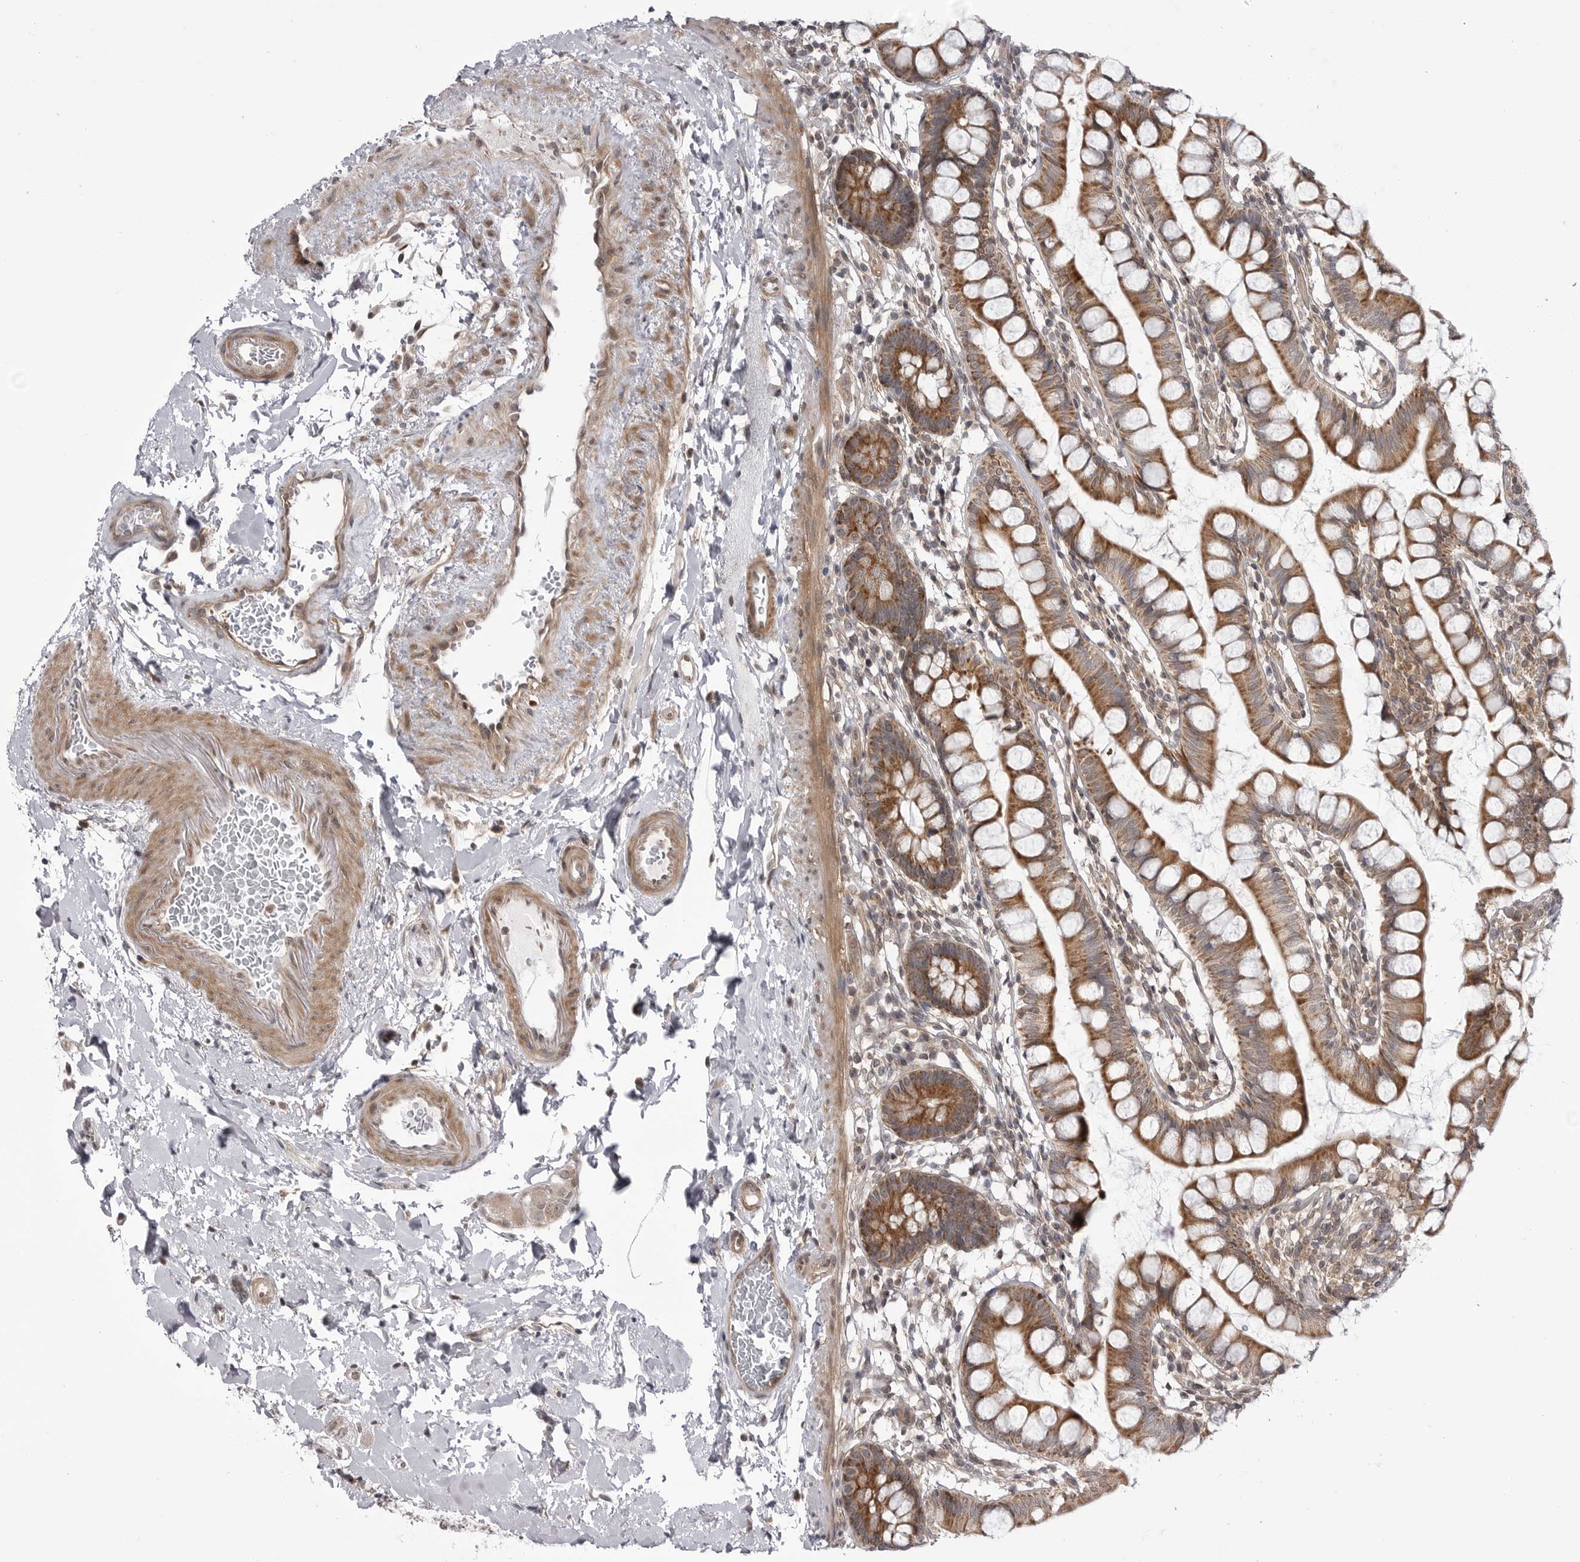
{"staining": {"intensity": "strong", "quantity": ">75%", "location": "cytoplasmic/membranous"}, "tissue": "small intestine", "cell_type": "Glandular cells", "image_type": "normal", "snomed": [{"axis": "morphology", "description": "Normal tissue, NOS"}, {"axis": "topography", "description": "Small intestine"}], "caption": "This micrograph reveals immunohistochemistry (IHC) staining of benign small intestine, with high strong cytoplasmic/membranous positivity in about >75% of glandular cells.", "gene": "CCDC18", "patient": {"sex": "female", "age": 84}}